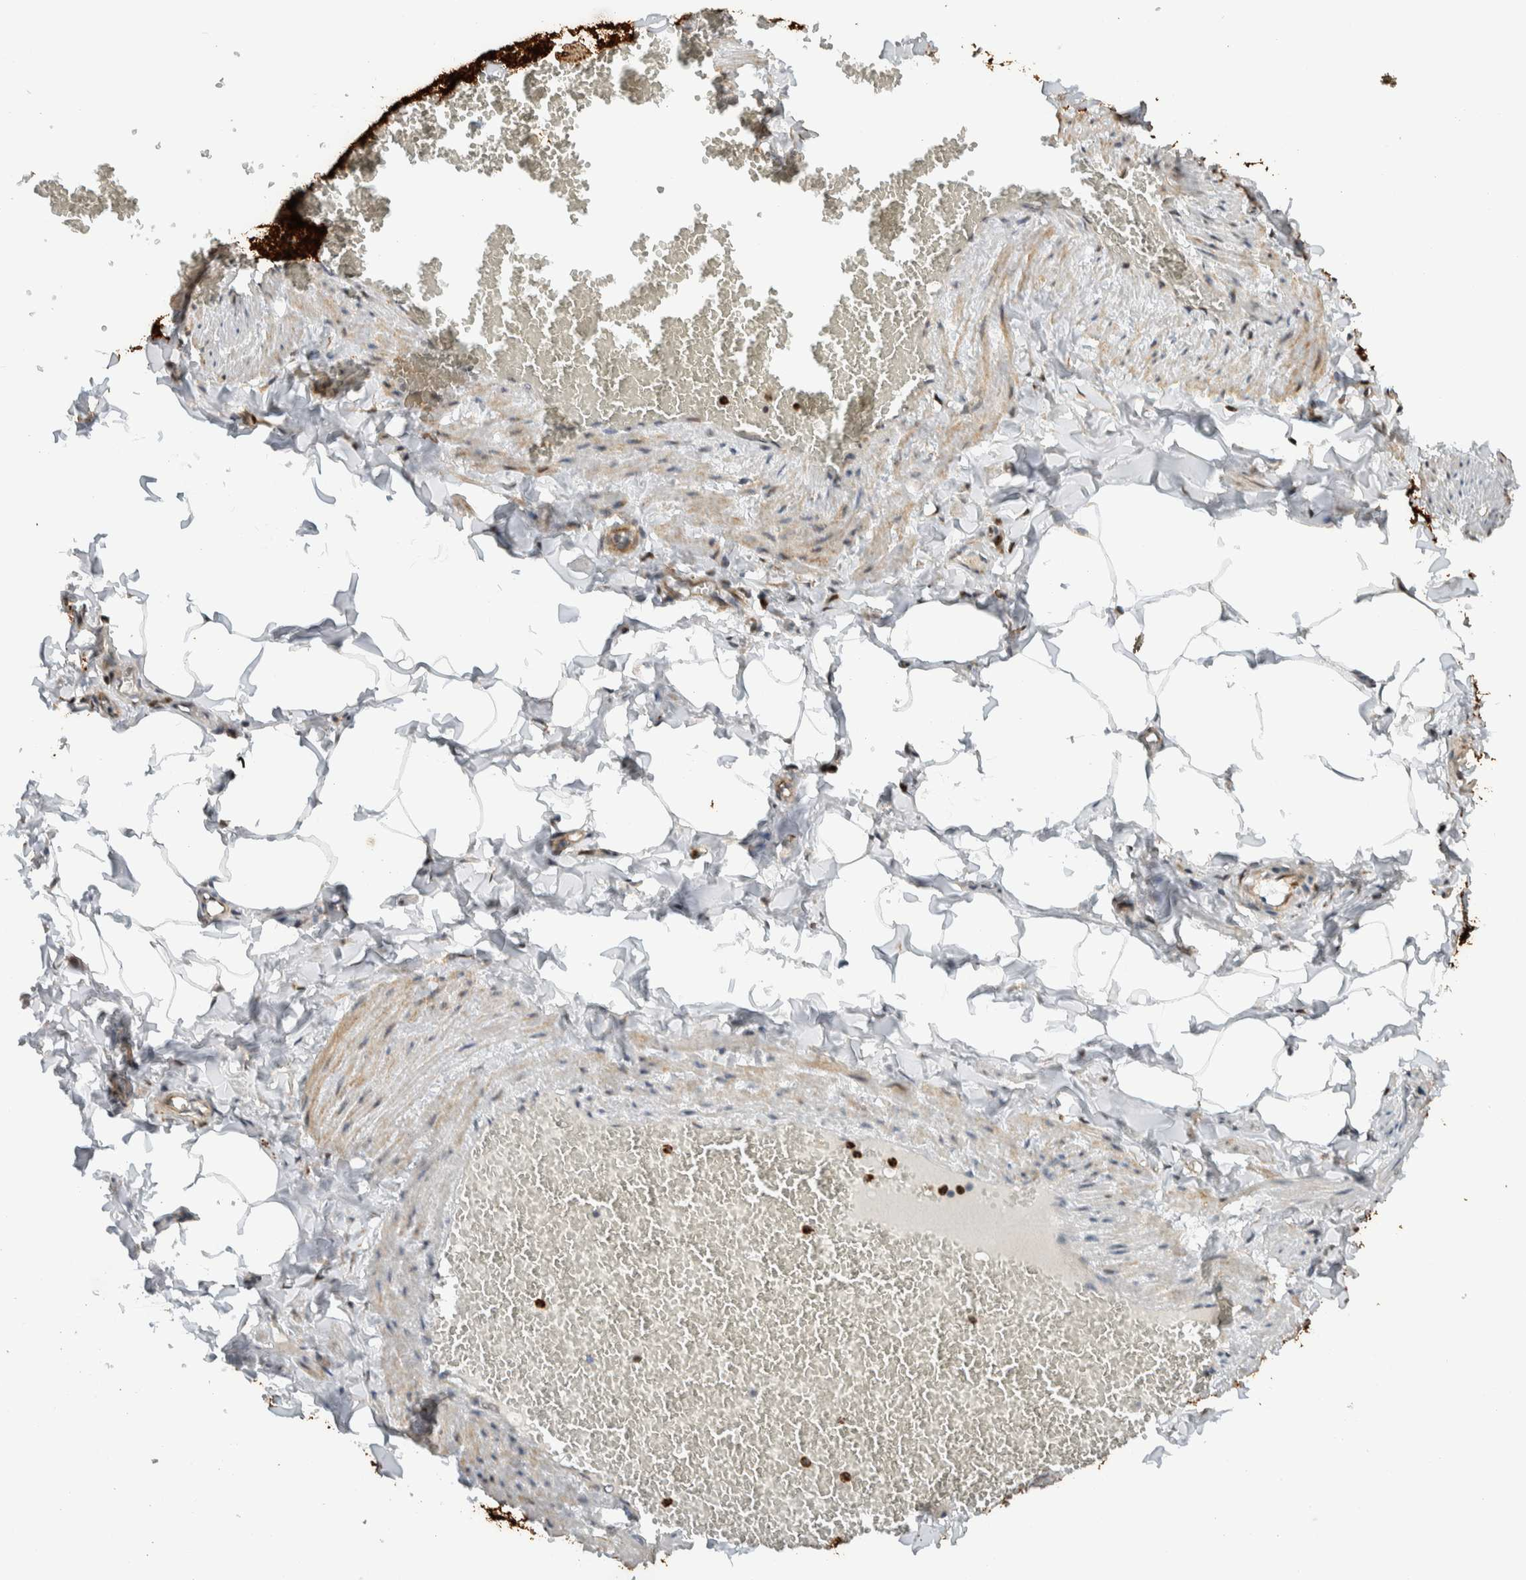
{"staining": {"intensity": "moderate", "quantity": "<25%", "location": "cytoplasmic/membranous"}, "tissue": "adipose tissue", "cell_type": "Adipocytes", "image_type": "normal", "snomed": [{"axis": "morphology", "description": "Normal tissue, NOS"}, {"axis": "topography", "description": "Vascular tissue"}], "caption": "Adipose tissue stained with IHC displays moderate cytoplasmic/membranous staining in approximately <25% of adipocytes.", "gene": "VPS53", "patient": {"sex": "male", "age": 41}}